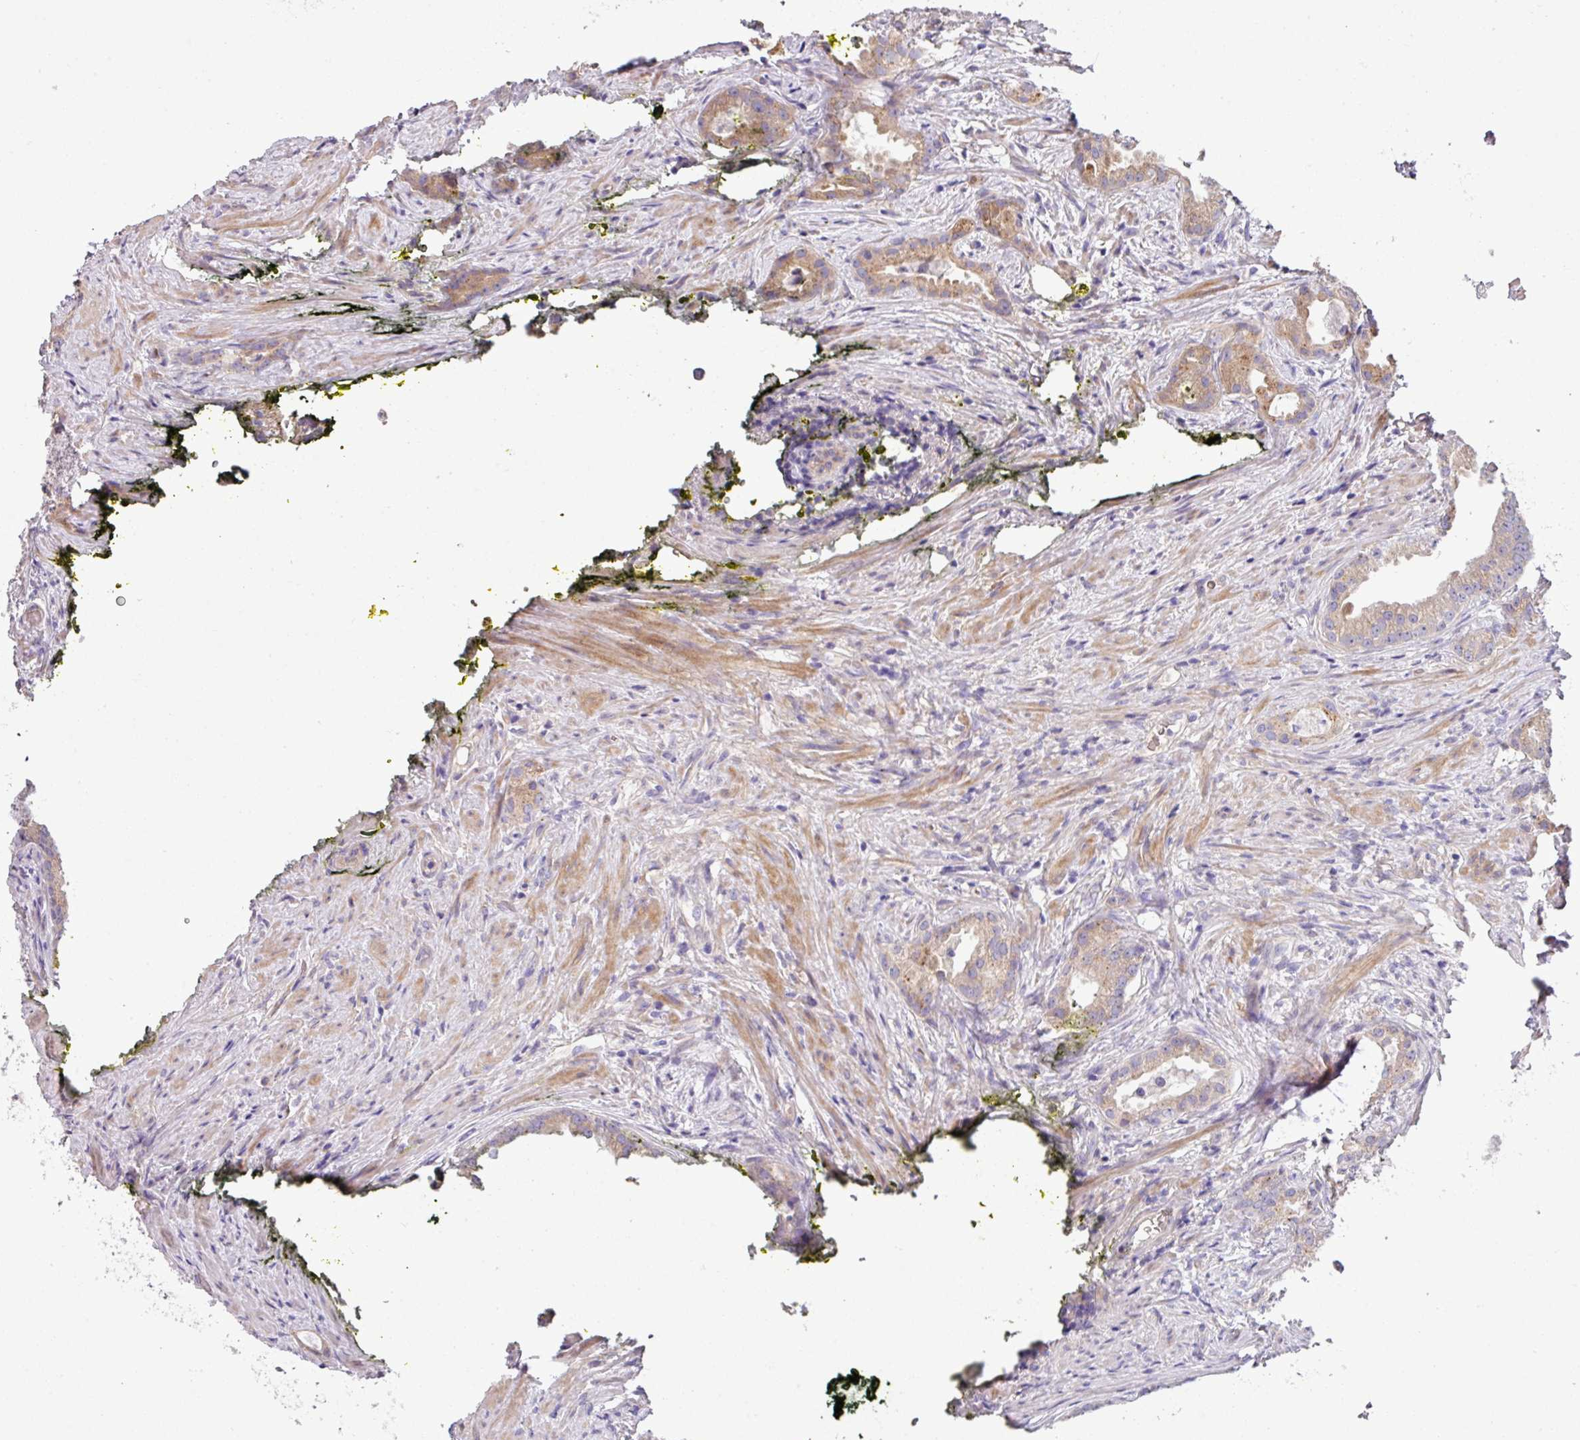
{"staining": {"intensity": "moderate", "quantity": "25%-75%", "location": "cytoplasmic/membranous"}, "tissue": "prostate cancer", "cell_type": "Tumor cells", "image_type": "cancer", "snomed": [{"axis": "morphology", "description": "Adenocarcinoma, Low grade"}, {"axis": "topography", "description": "Prostate"}], "caption": "High-magnification brightfield microscopy of adenocarcinoma (low-grade) (prostate) stained with DAB (3,3'-diaminobenzidine) (brown) and counterstained with hematoxylin (blue). tumor cells exhibit moderate cytoplasmic/membranous expression is appreciated in approximately25%-75% of cells.", "gene": "LRRC9", "patient": {"sex": "male", "age": 71}}